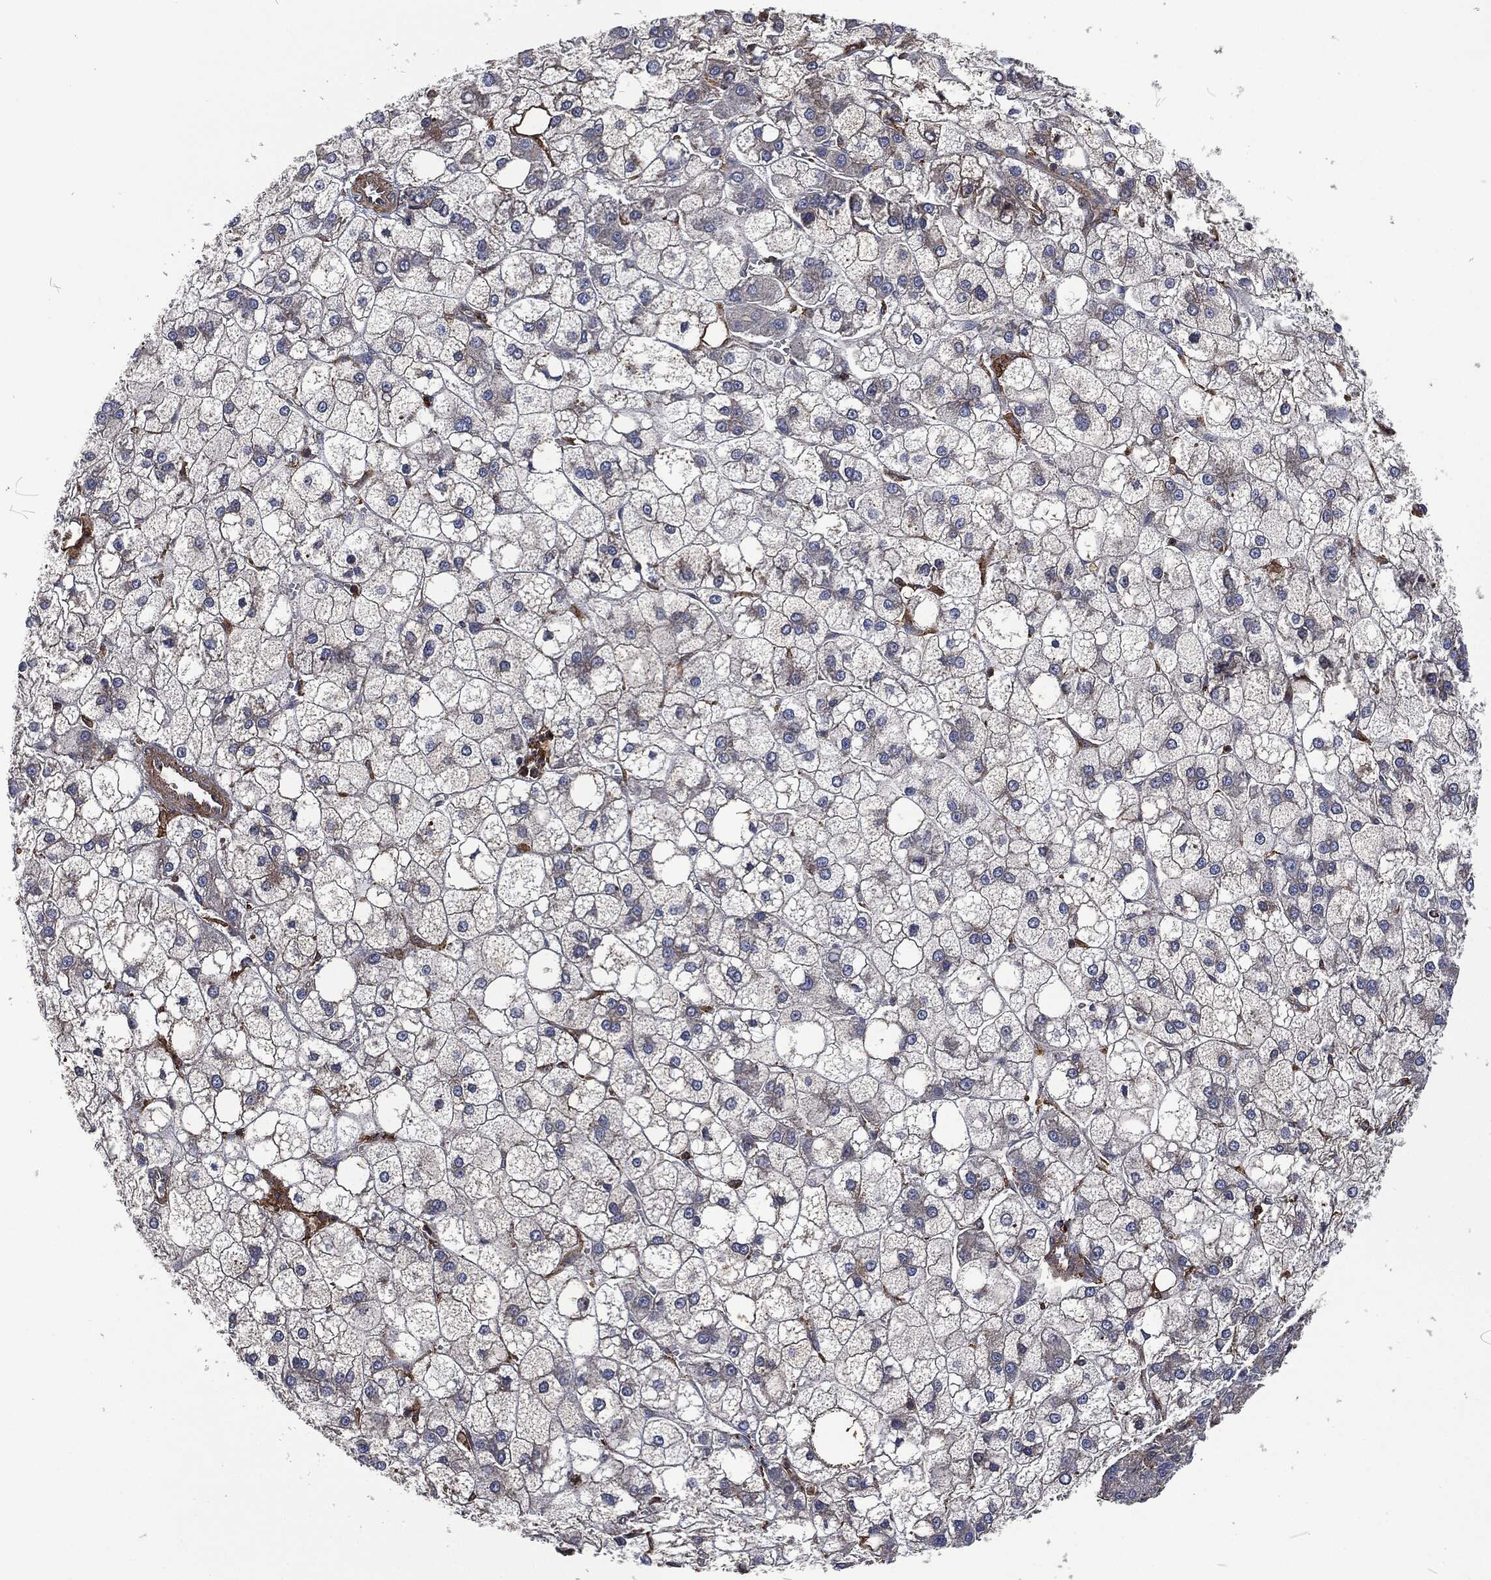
{"staining": {"intensity": "negative", "quantity": "none", "location": "none"}, "tissue": "liver cancer", "cell_type": "Tumor cells", "image_type": "cancer", "snomed": [{"axis": "morphology", "description": "Carcinoma, Hepatocellular, NOS"}, {"axis": "topography", "description": "Liver"}], "caption": "There is no significant staining in tumor cells of hepatocellular carcinoma (liver).", "gene": "LGALS9", "patient": {"sex": "male", "age": 73}}